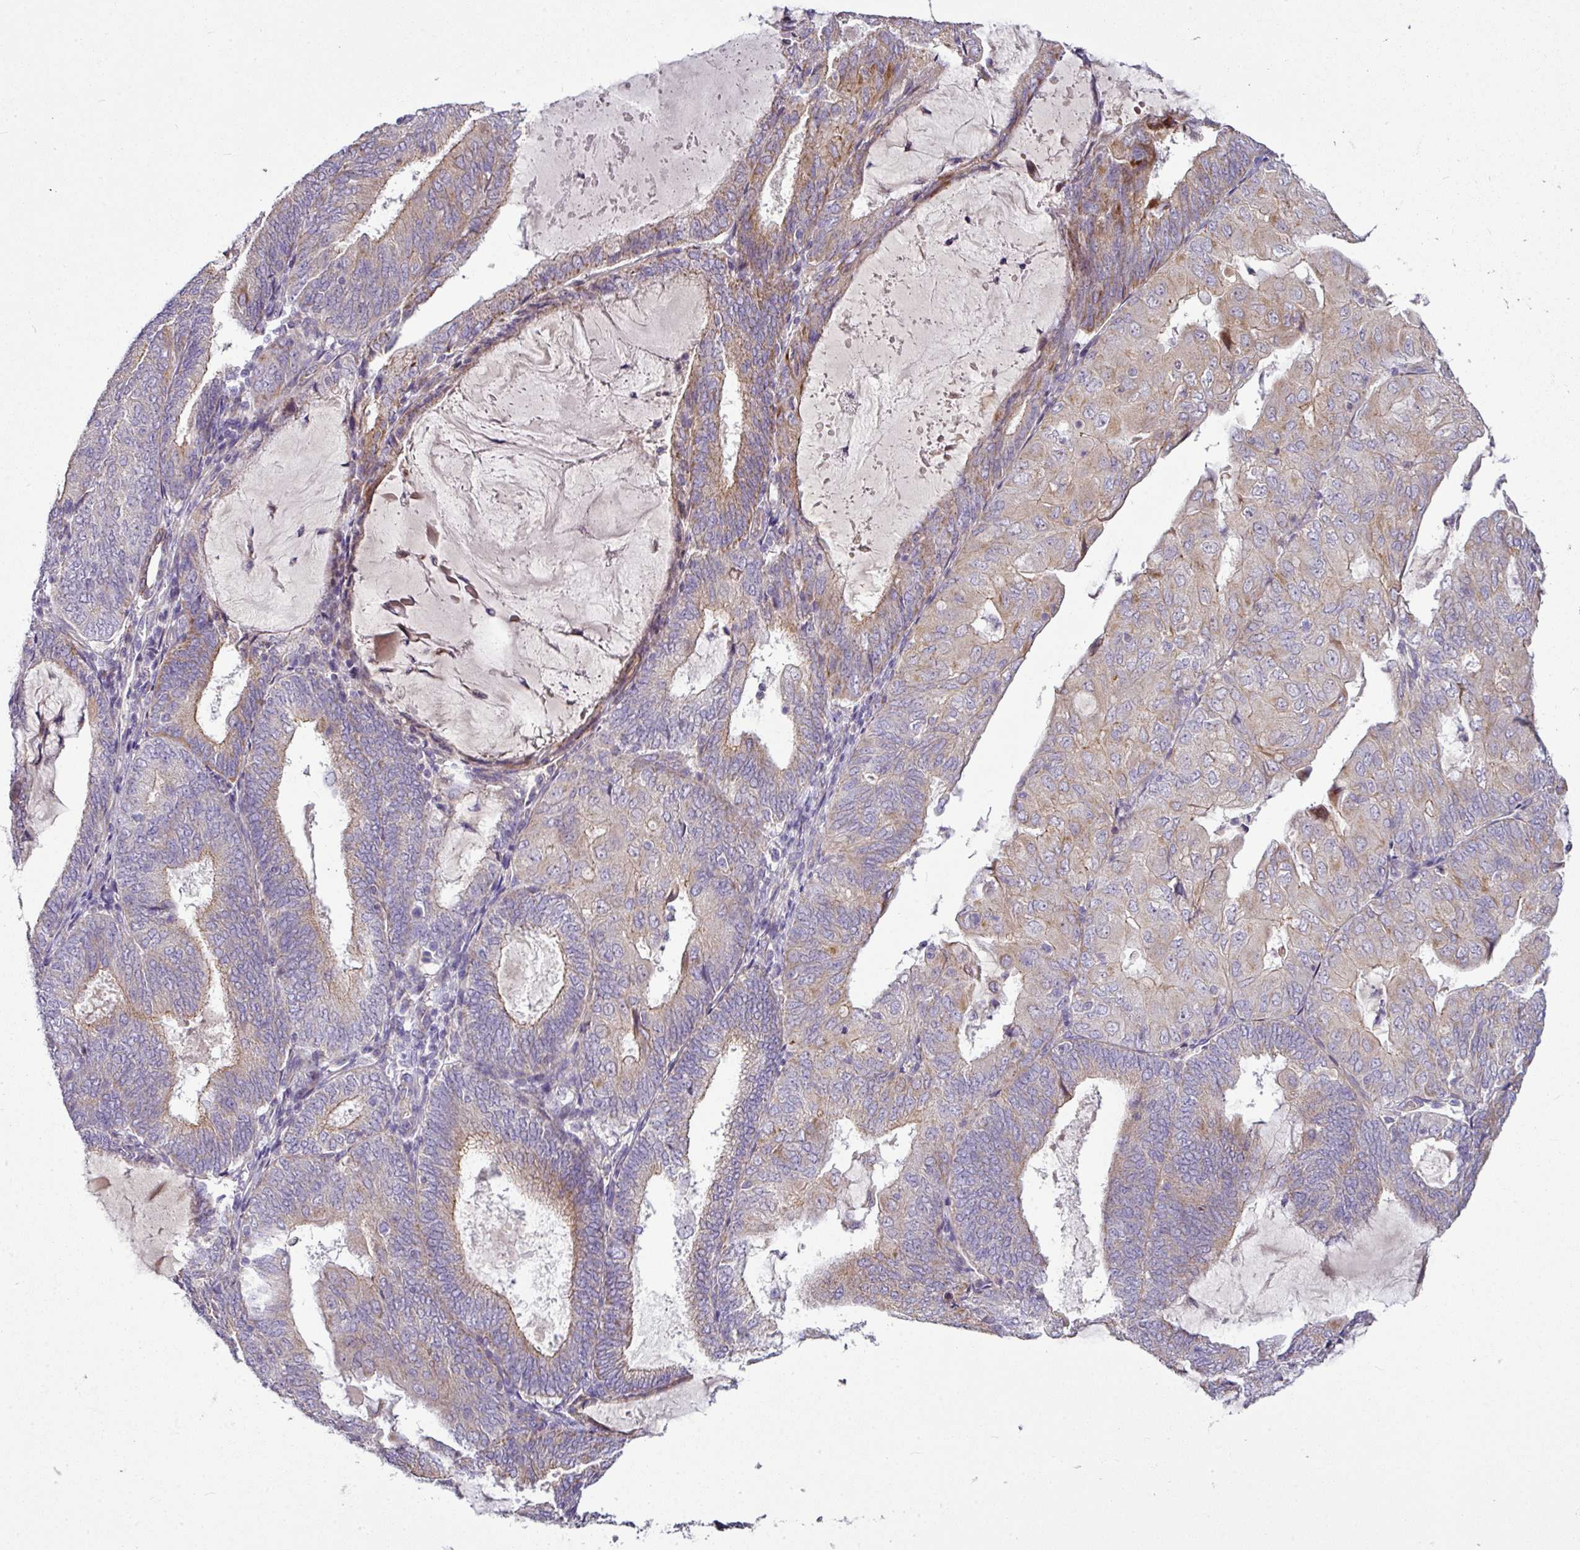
{"staining": {"intensity": "moderate", "quantity": "<25%", "location": "cytoplasmic/membranous"}, "tissue": "endometrial cancer", "cell_type": "Tumor cells", "image_type": "cancer", "snomed": [{"axis": "morphology", "description": "Adenocarcinoma, NOS"}, {"axis": "topography", "description": "Endometrium"}], "caption": "A histopathology image showing moderate cytoplasmic/membranous expression in about <25% of tumor cells in endometrial adenocarcinoma, as visualized by brown immunohistochemical staining.", "gene": "GAN", "patient": {"sex": "female", "age": 81}}